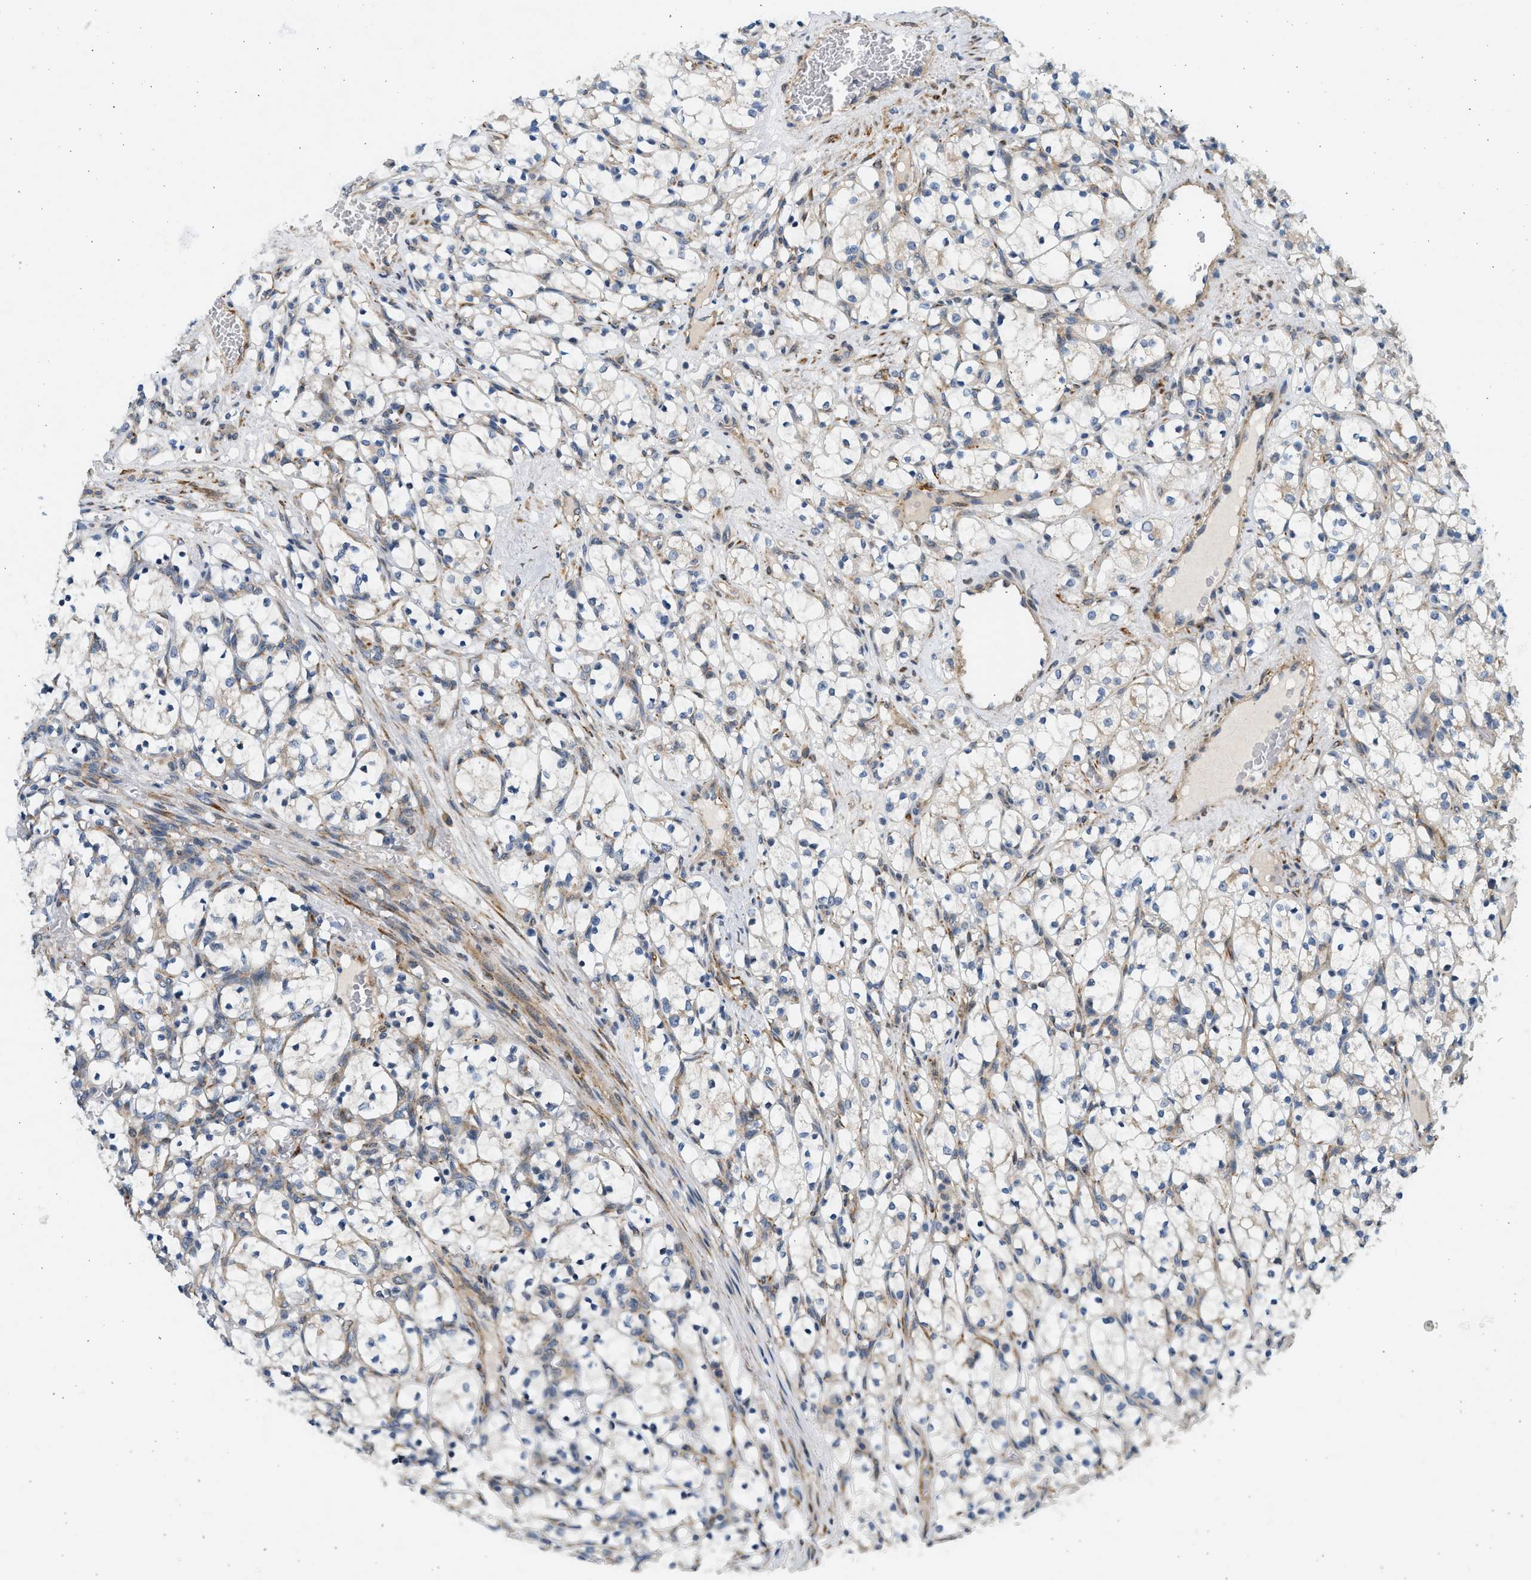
{"staining": {"intensity": "negative", "quantity": "none", "location": "none"}, "tissue": "renal cancer", "cell_type": "Tumor cells", "image_type": "cancer", "snomed": [{"axis": "morphology", "description": "Adenocarcinoma, NOS"}, {"axis": "topography", "description": "Kidney"}], "caption": "Adenocarcinoma (renal) stained for a protein using immunohistochemistry demonstrates no positivity tumor cells.", "gene": "KDELR2", "patient": {"sex": "female", "age": 69}}